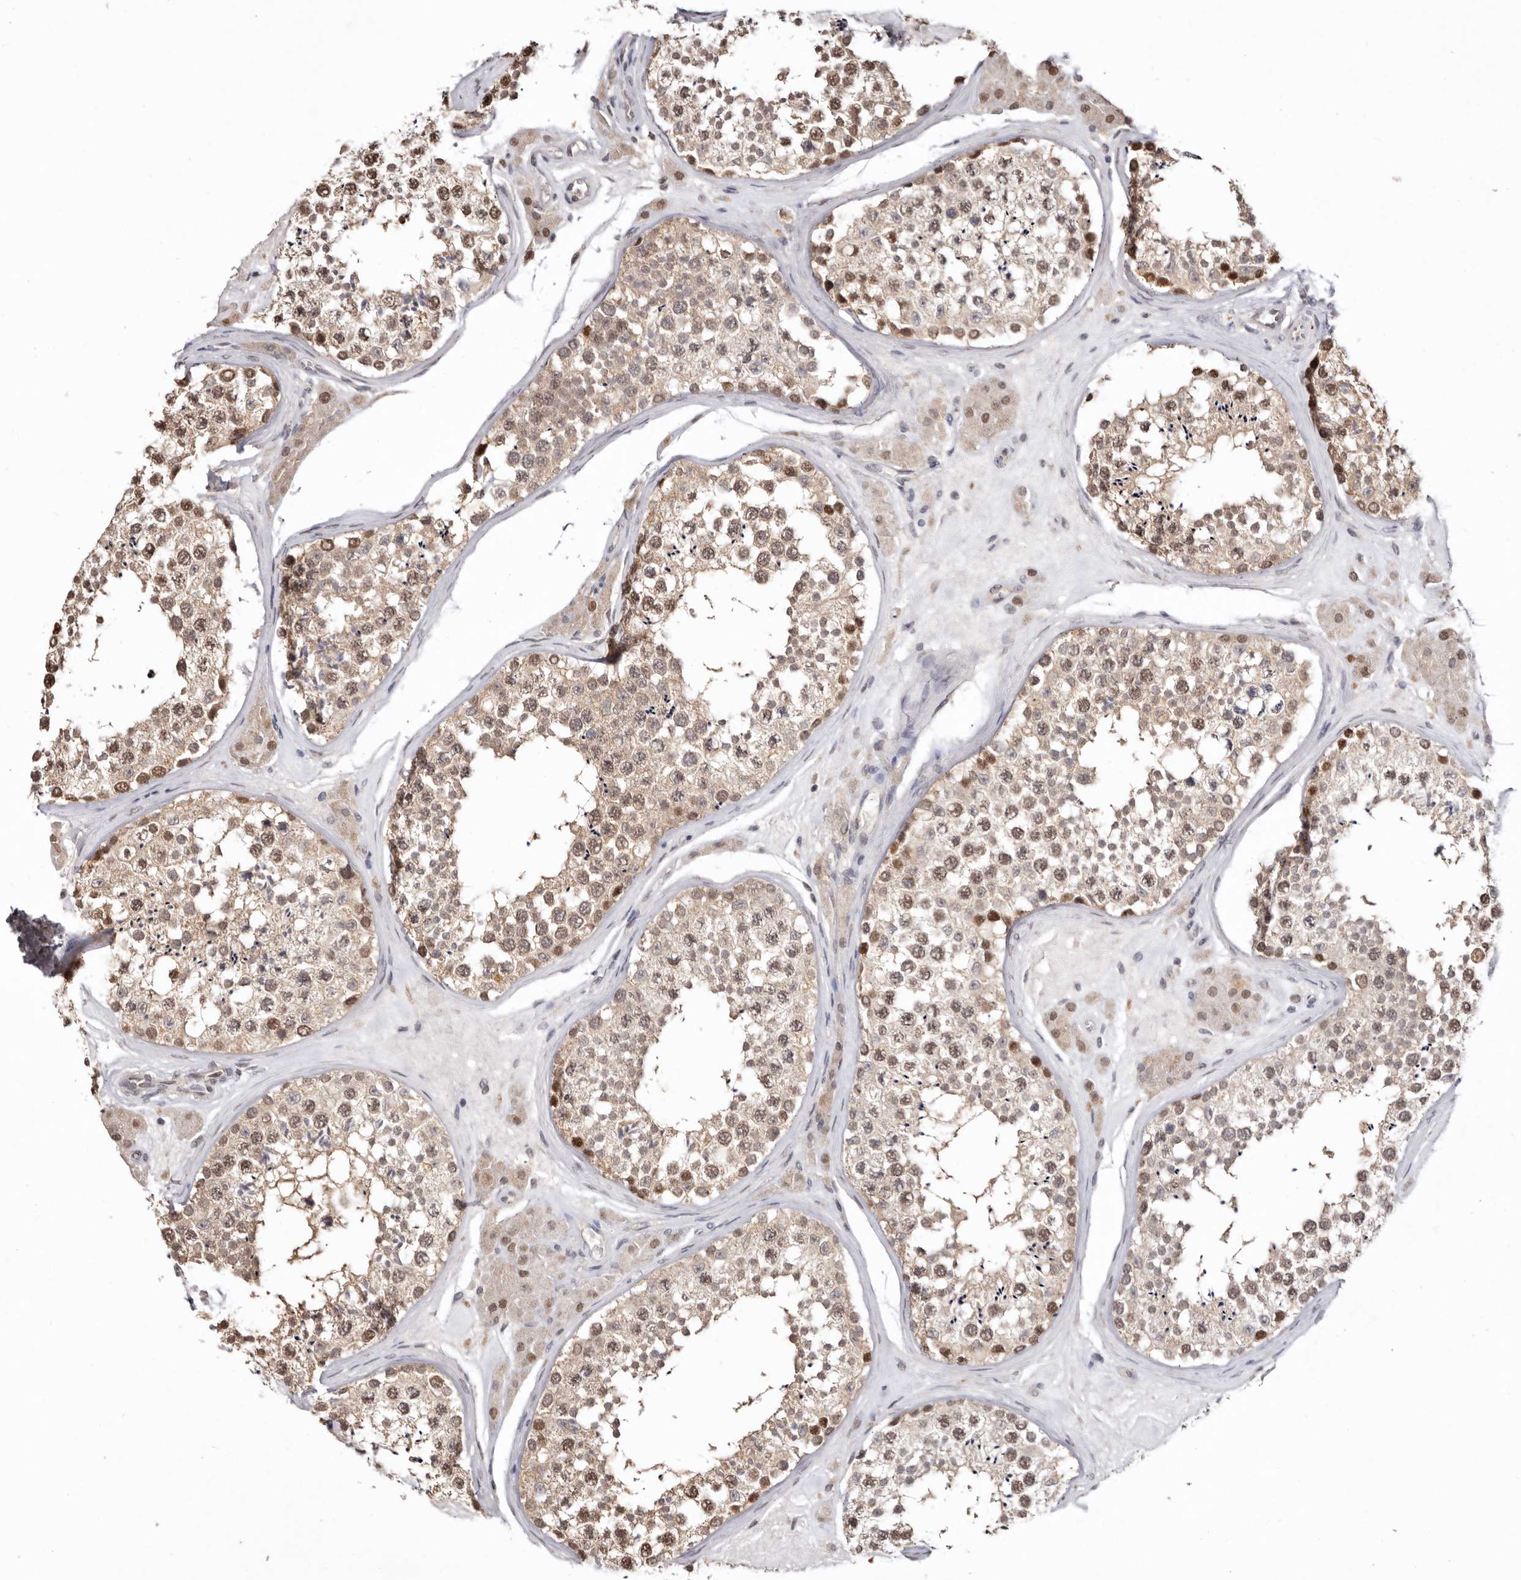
{"staining": {"intensity": "moderate", "quantity": "25%-75%", "location": "cytoplasmic/membranous,nuclear"}, "tissue": "testis", "cell_type": "Cells in seminiferous ducts", "image_type": "normal", "snomed": [{"axis": "morphology", "description": "Normal tissue, NOS"}, {"axis": "topography", "description": "Testis"}], "caption": "This is an image of immunohistochemistry staining of unremarkable testis, which shows moderate staining in the cytoplasmic/membranous,nuclear of cells in seminiferous ducts.", "gene": "NOTCH1", "patient": {"sex": "male", "age": 46}}